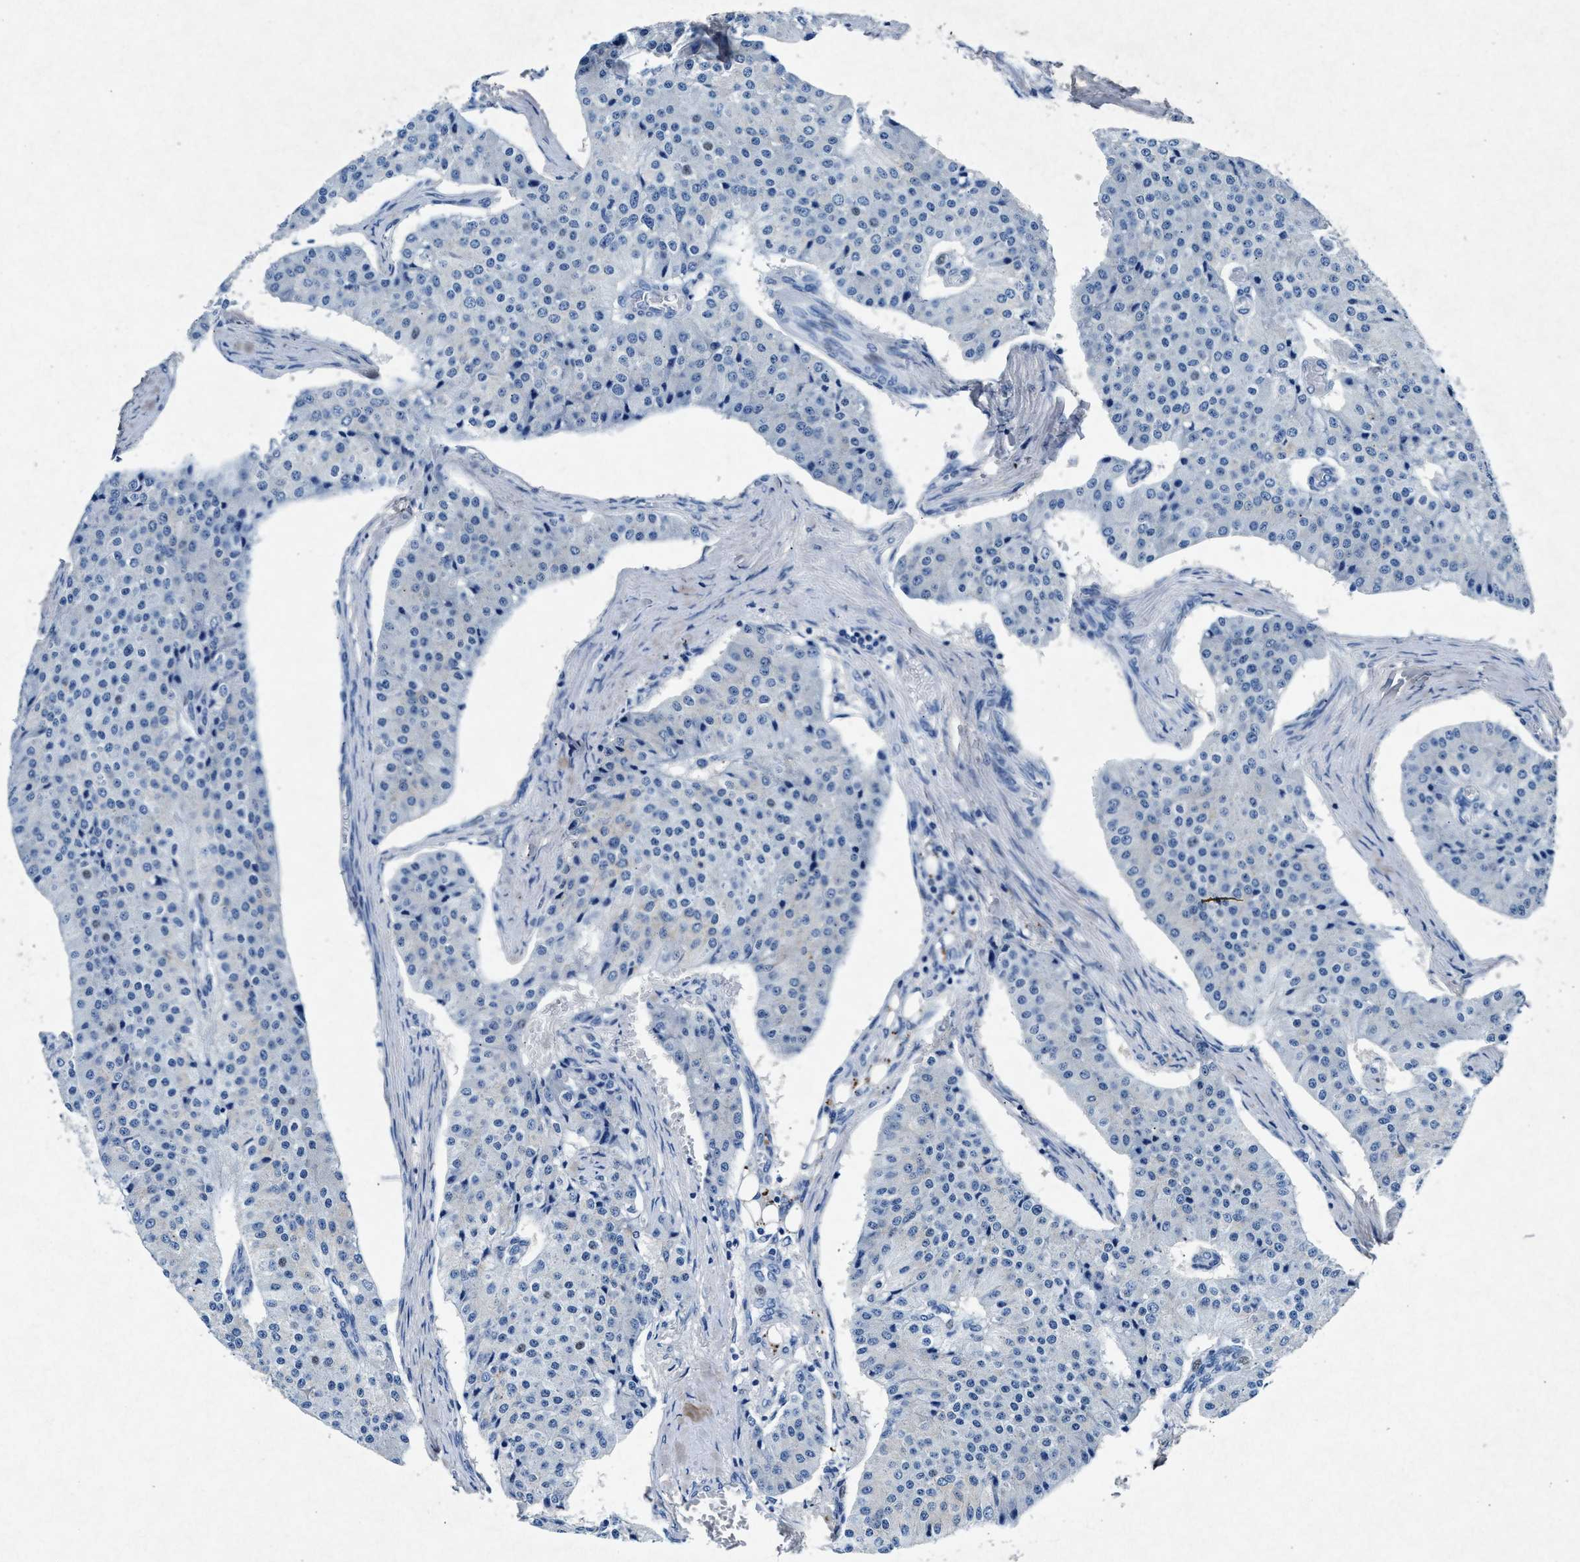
{"staining": {"intensity": "negative", "quantity": "none", "location": "none"}, "tissue": "carcinoid", "cell_type": "Tumor cells", "image_type": "cancer", "snomed": [{"axis": "morphology", "description": "Carcinoid, malignant, NOS"}, {"axis": "topography", "description": "Colon"}], "caption": "An immunohistochemistry photomicrograph of carcinoid (malignant) is shown. There is no staining in tumor cells of carcinoid (malignant). (DAB IHC visualized using brightfield microscopy, high magnification).", "gene": "MAP6", "patient": {"sex": "female", "age": 52}}